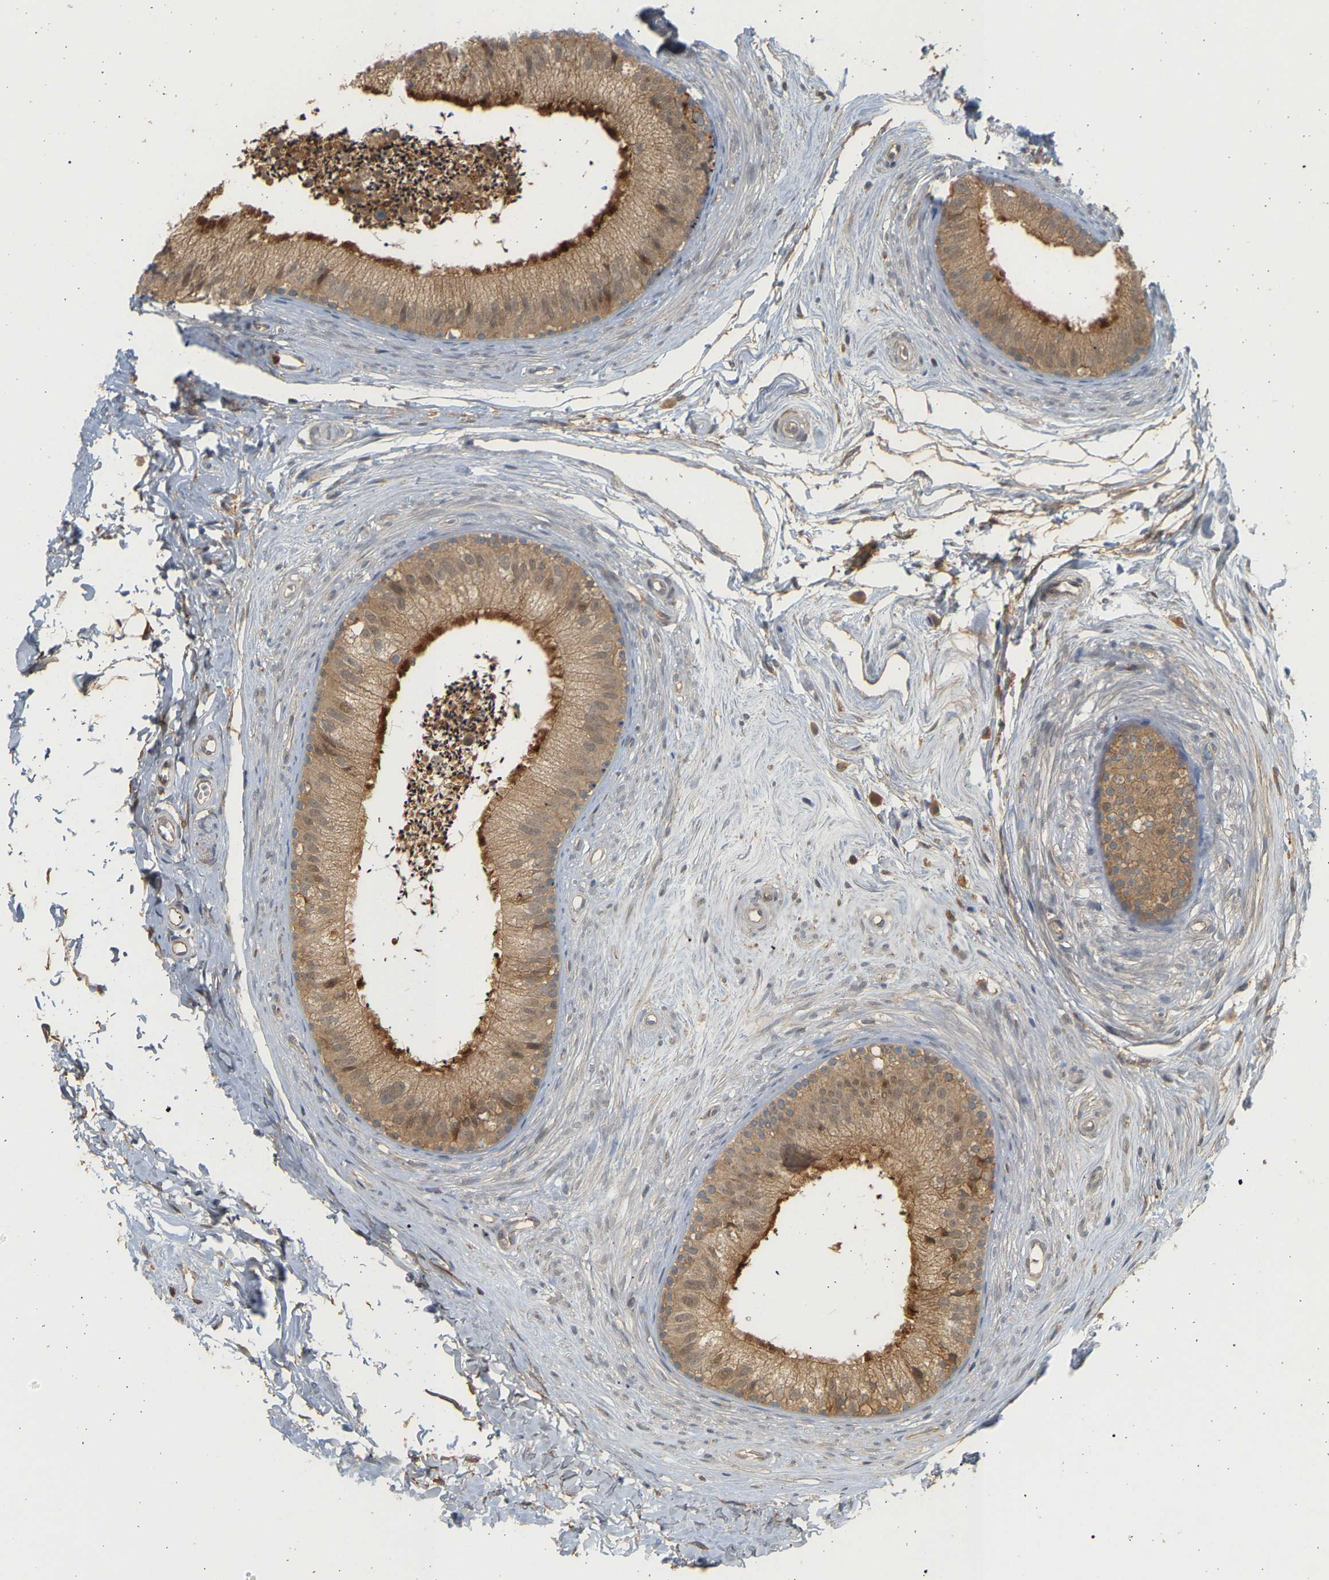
{"staining": {"intensity": "strong", "quantity": ">75%", "location": "cytoplasmic/membranous"}, "tissue": "epididymis", "cell_type": "Glandular cells", "image_type": "normal", "snomed": [{"axis": "morphology", "description": "Normal tissue, NOS"}, {"axis": "topography", "description": "Epididymis"}], "caption": "Immunohistochemical staining of unremarkable human epididymis reveals high levels of strong cytoplasmic/membranous expression in approximately >75% of glandular cells. (Stains: DAB (3,3'-diaminobenzidine) in brown, nuclei in blue, Microscopy: brightfield microscopy at high magnification).", "gene": "B4GALT6", "patient": {"sex": "male", "age": 56}}